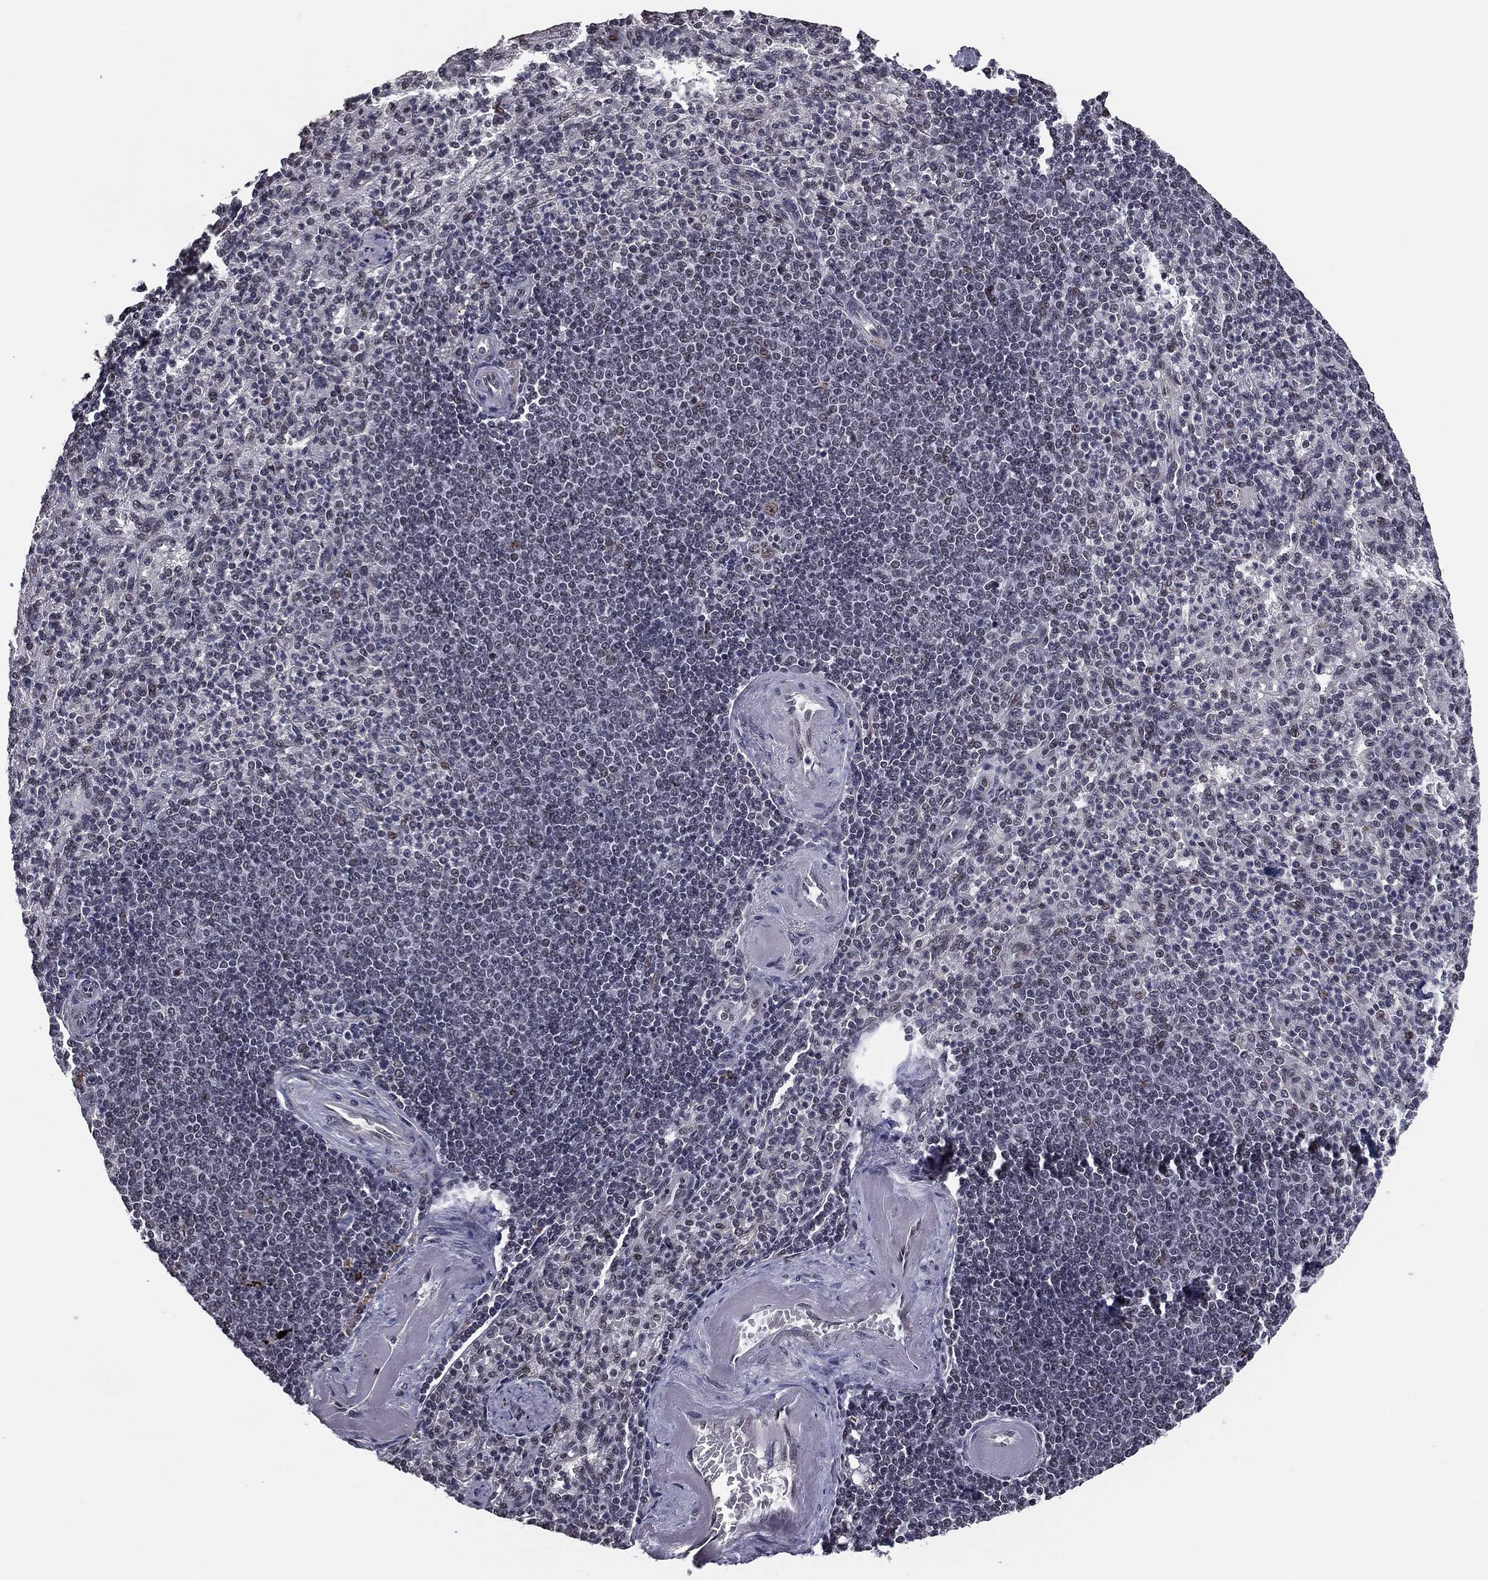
{"staining": {"intensity": "moderate", "quantity": "<25%", "location": "nuclear"}, "tissue": "spleen", "cell_type": "Cells in red pulp", "image_type": "normal", "snomed": [{"axis": "morphology", "description": "Normal tissue, NOS"}, {"axis": "topography", "description": "Spleen"}], "caption": "Protein staining demonstrates moderate nuclear expression in about <25% of cells in red pulp in benign spleen.", "gene": "RARB", "patient": {"sex": "female", "age": 74}}